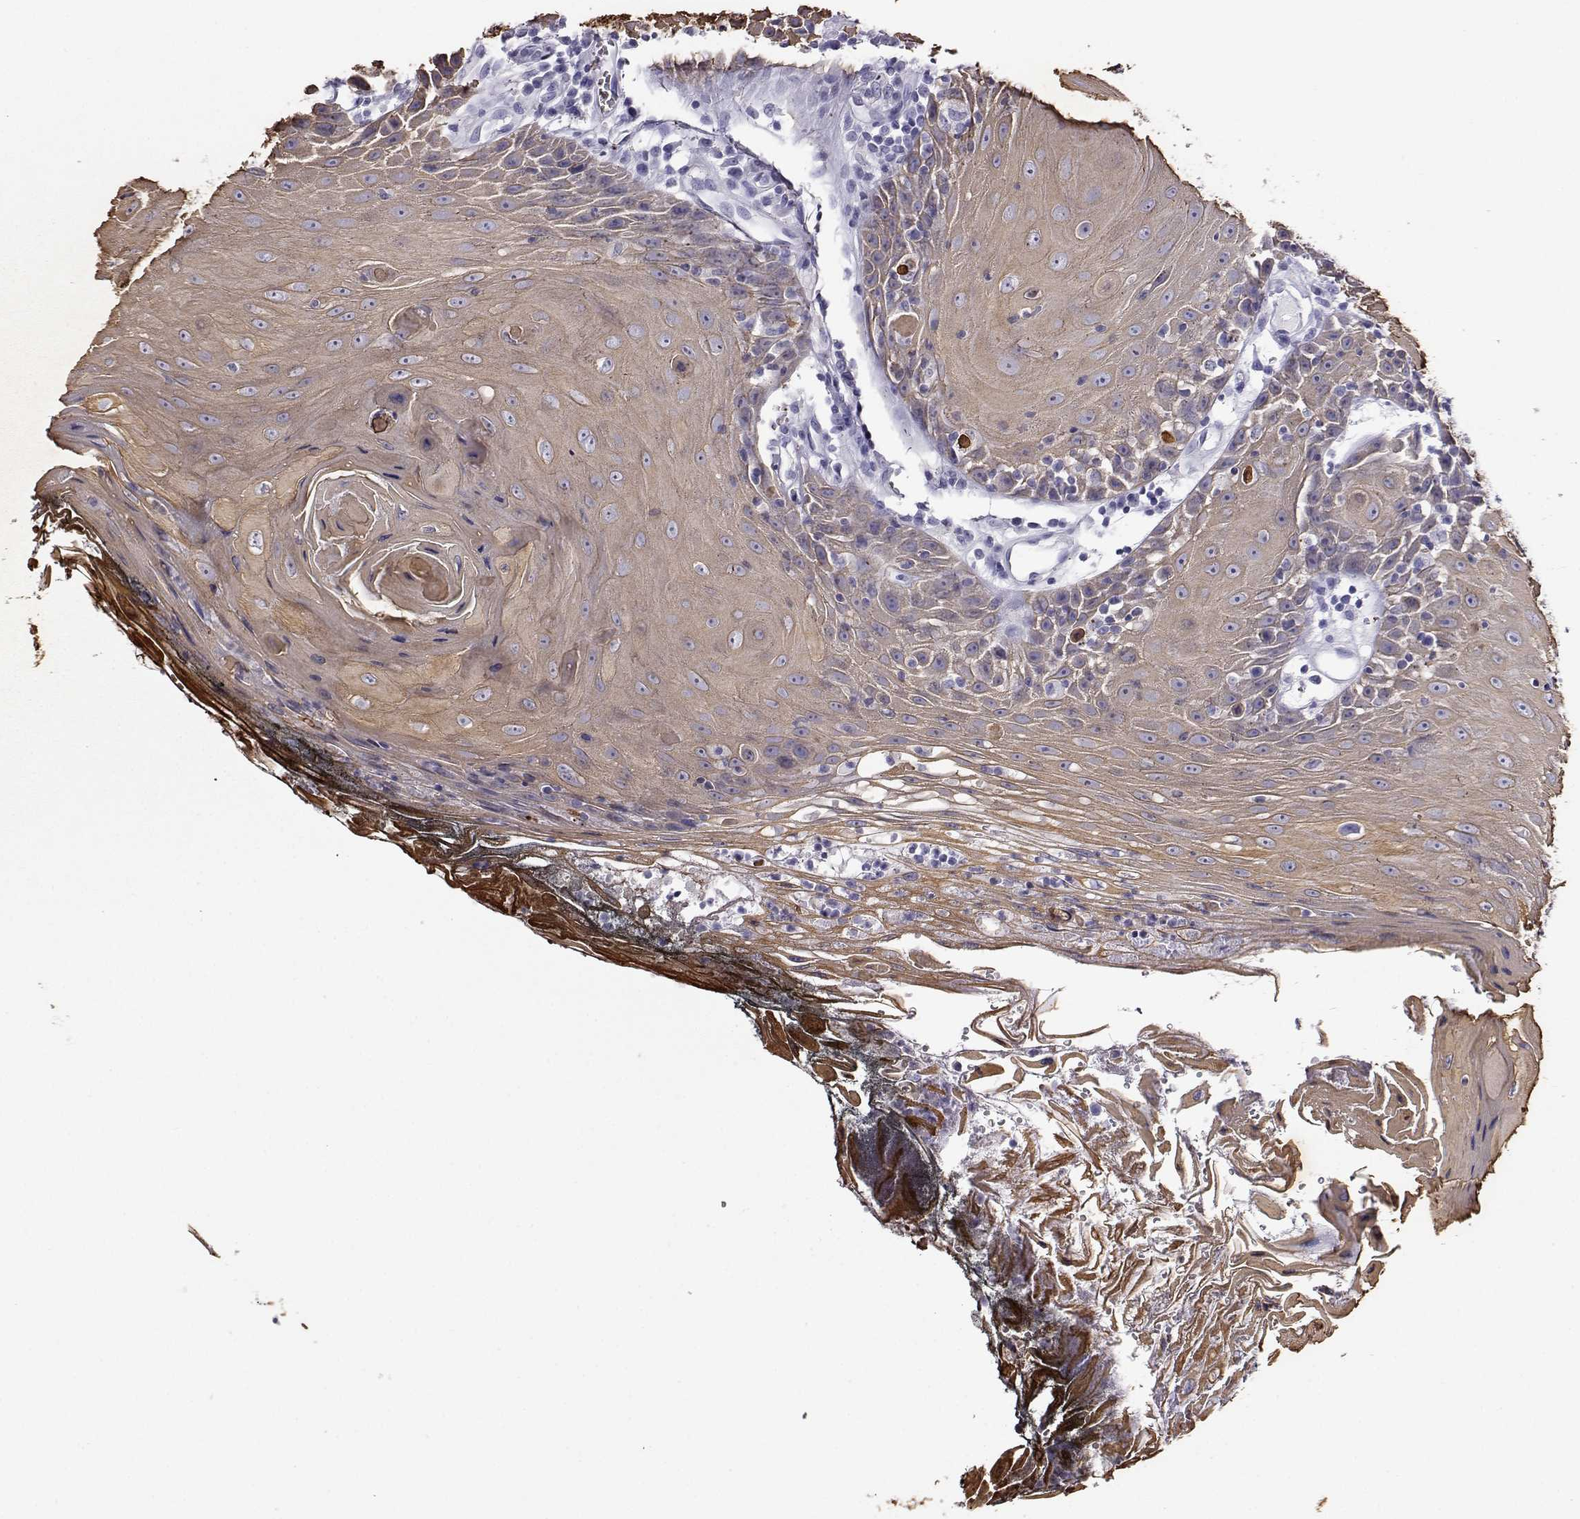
{"staining": {"intensity": "weak", "quantity": "25%-75%", "location": "cytoplasmic/membranous"}, "tissue": "head and neck cancer", "cell_type": "Tumor cells", "image_type": "cancer", "snomed": [{"axis": "morphology", "description": "Squamous cell carcinoma, NOS"}, {"axis": "topography", "description": "Head-Neck"}], "caption": "A brown stain shows weak cytoplasmic/membranous positivity of a protein in head and neck squamous cell carcinoma tumor cells.", "gene": "AKR1B1", "patient": {"sex": "male", "age": 52}}